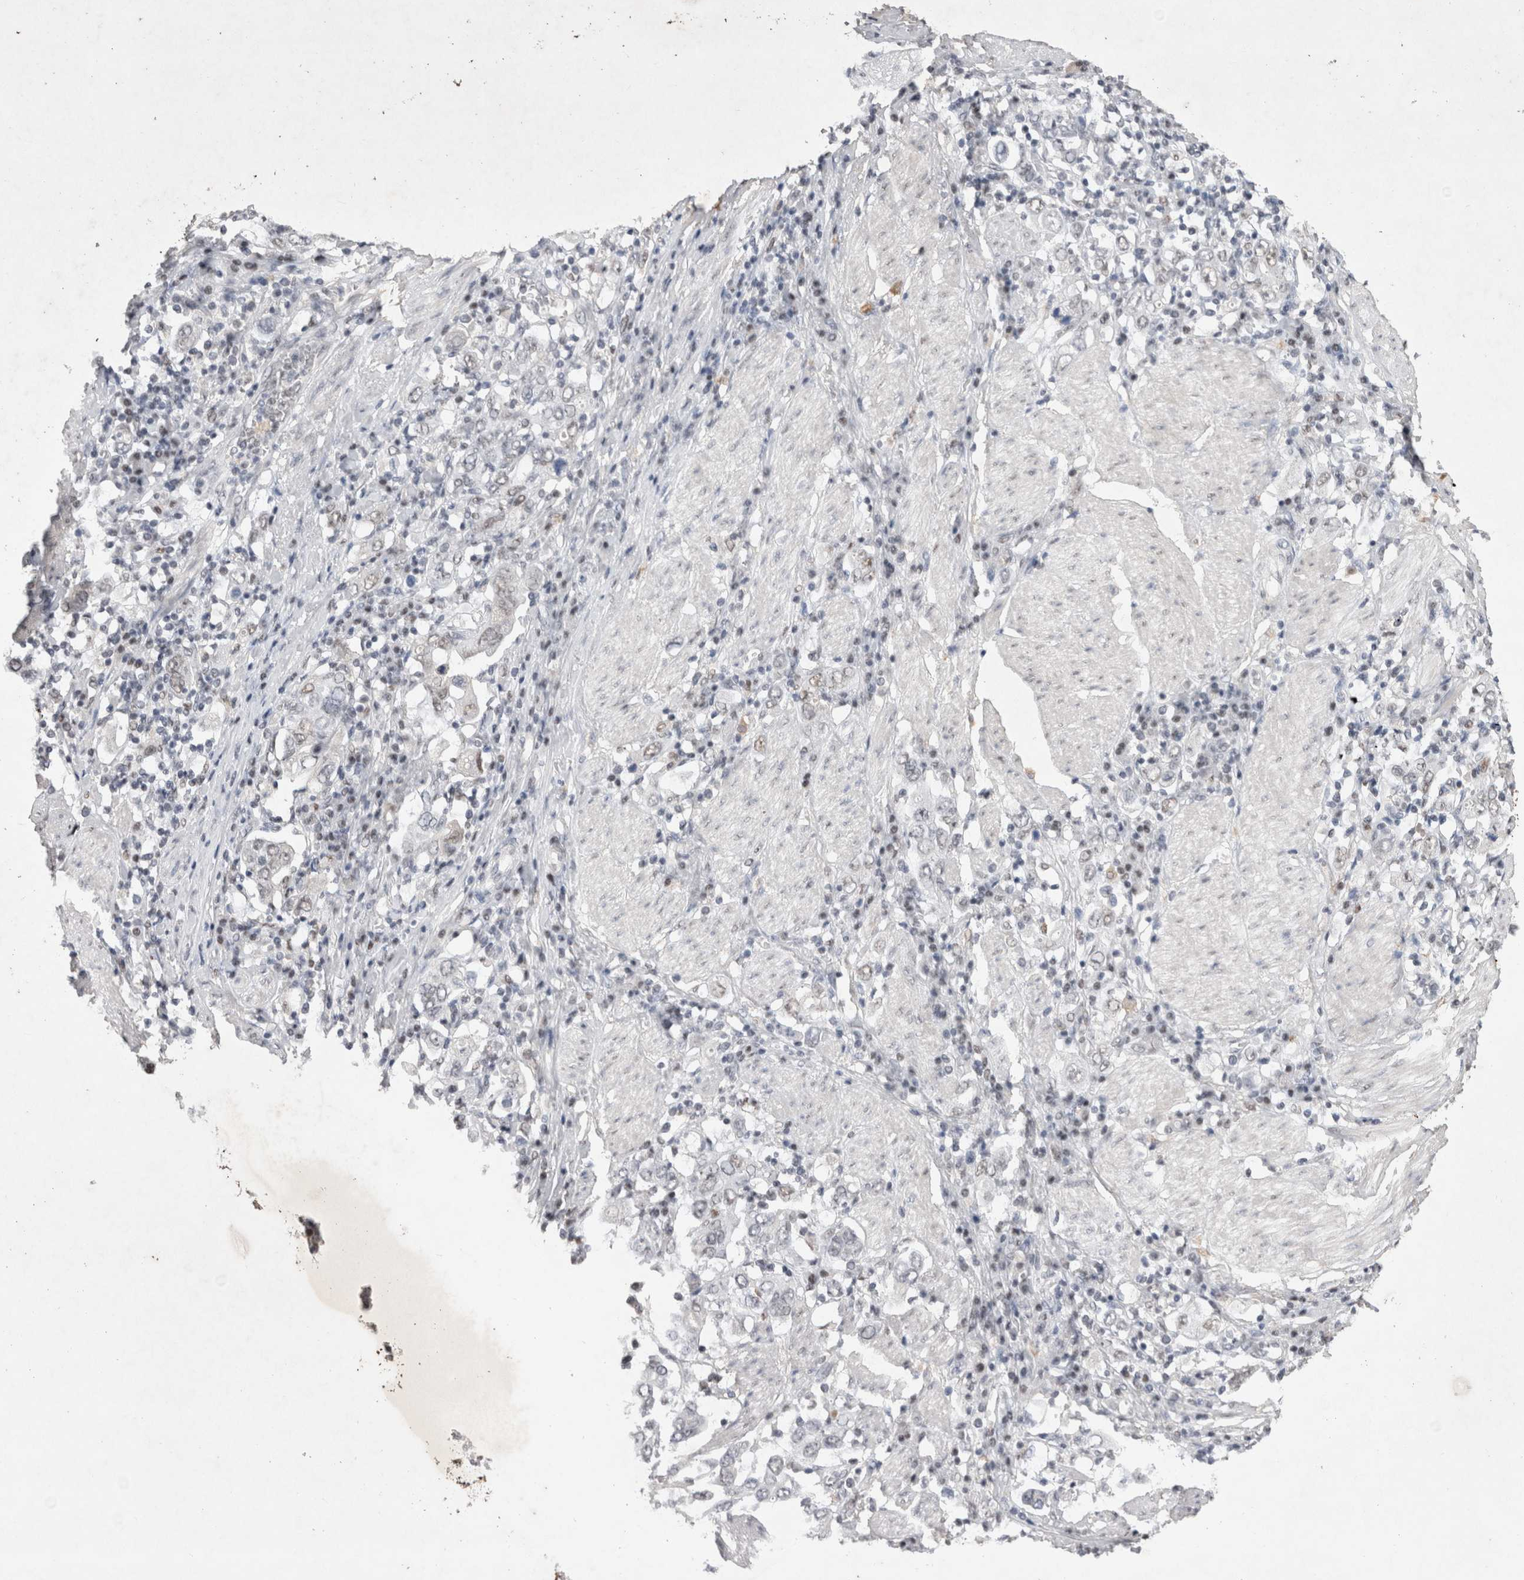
{"staining": {"intensity": "negative", "quantity": "none", "location": "none"}, "tissue": "stomach cancer", "cell_type": "Tumor cells", "image_type": "cancer", "snomed": [{"axis": "morphology", "description": "Adenocarcinoma, NOS"}, {"axis": "topography", "description": "Stomach, upper"}], "caption": "Immunohistochemistry photomicrograph of neoplastic tissue: human stomach cancer (adenocarcinoma) stained with DAB demonstrates no significant protein staining in tumor cells. (IHC, brightfield microscopy, high magnification).", "gene": "RBM6", "patient": {"sex": "male", "age": 62}}